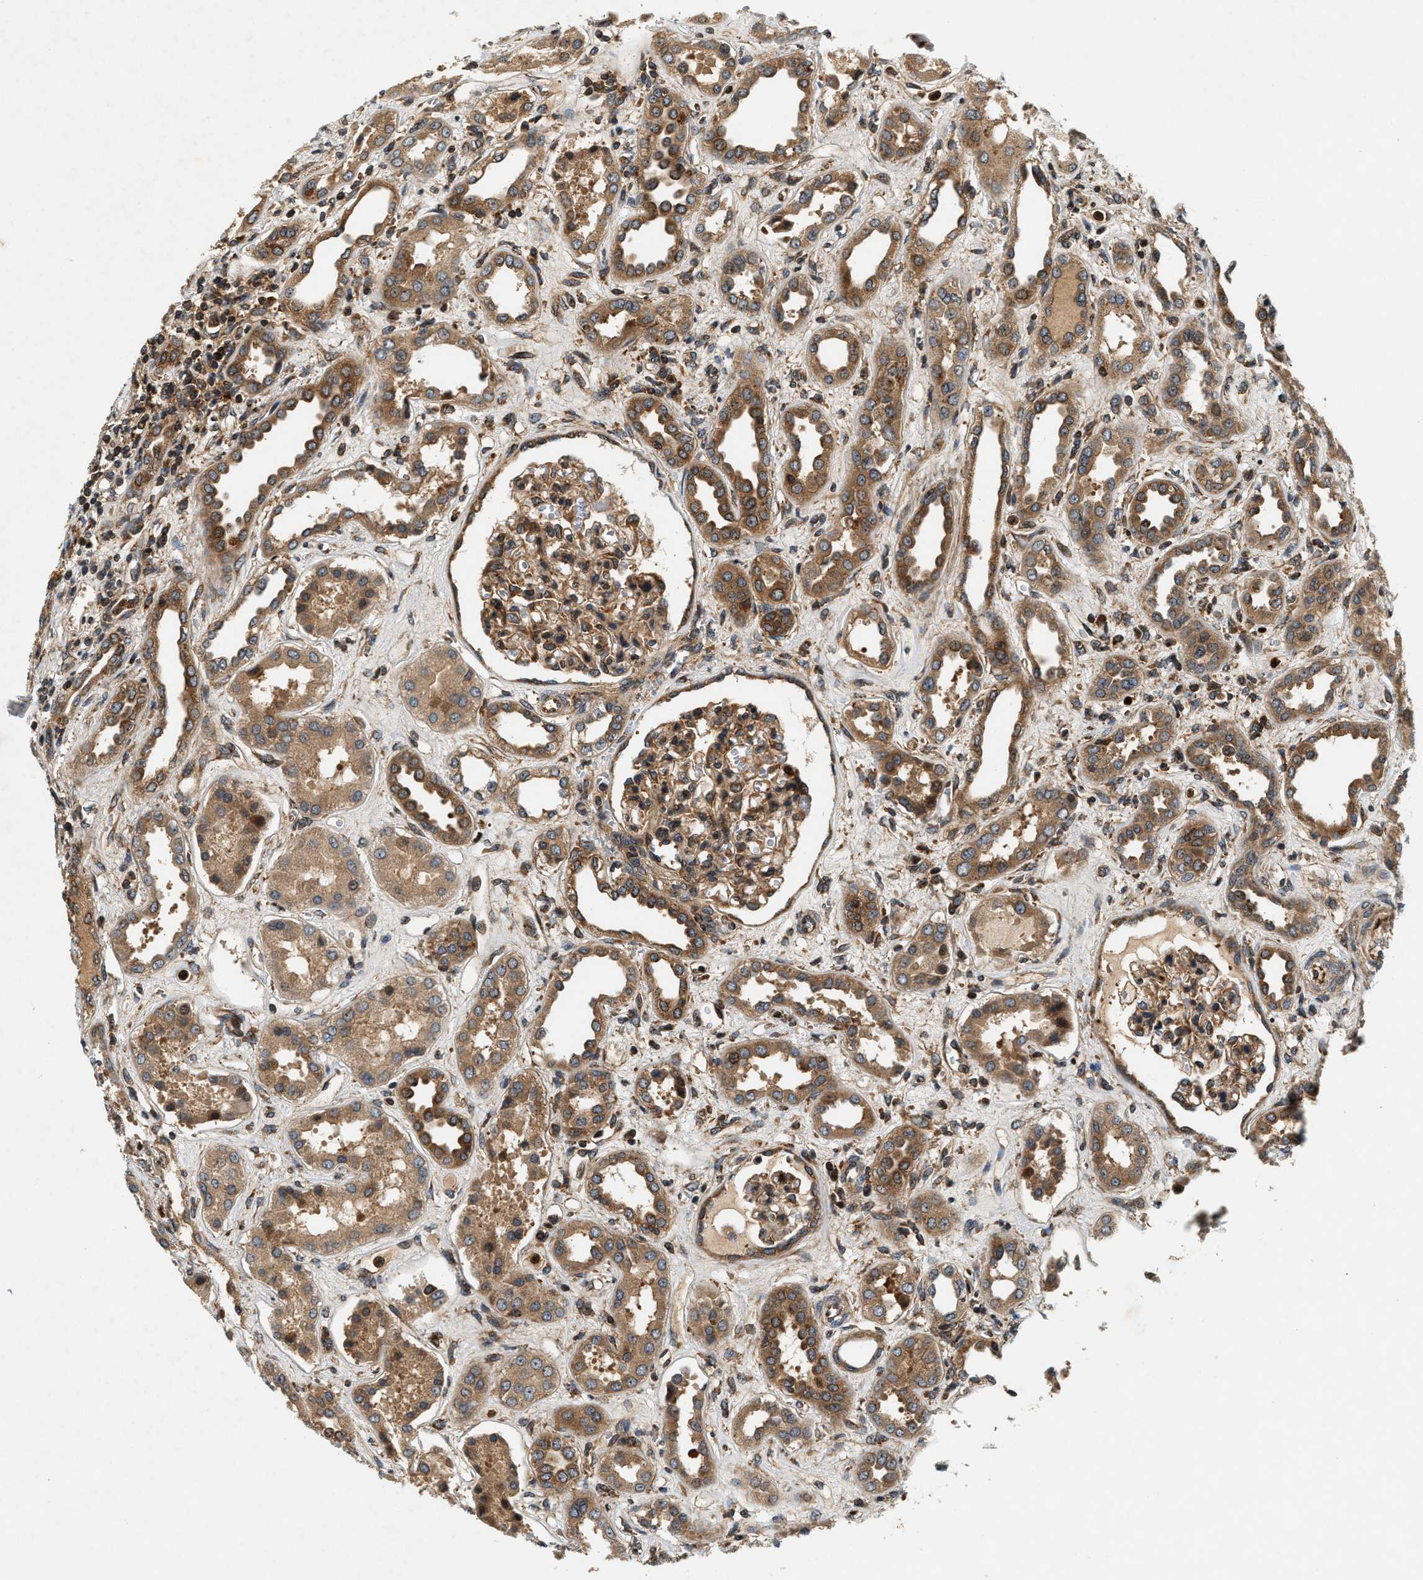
{"staining": {"intensity": "moderate", "quantity": ">75%", "location": "cytoplasmic/membranous"}, "tissue": "kidney", "cell_type": "Cells in glomeruli", "image_type": "normal", "snomed": [{"axis": "morphology", "description": "Normal tissue, NOS"}, {"axis": "topography", "description": "Kidney"}], "caption": "This histopathology image exhibits immunohistochemistry staining of benign human kidney, with medium moderate cytoplasmic/membranous staining in about >75% of cells in glomeruli.", "gene": "SAMD9", "patient": {"sex": "male", "age": 59}}